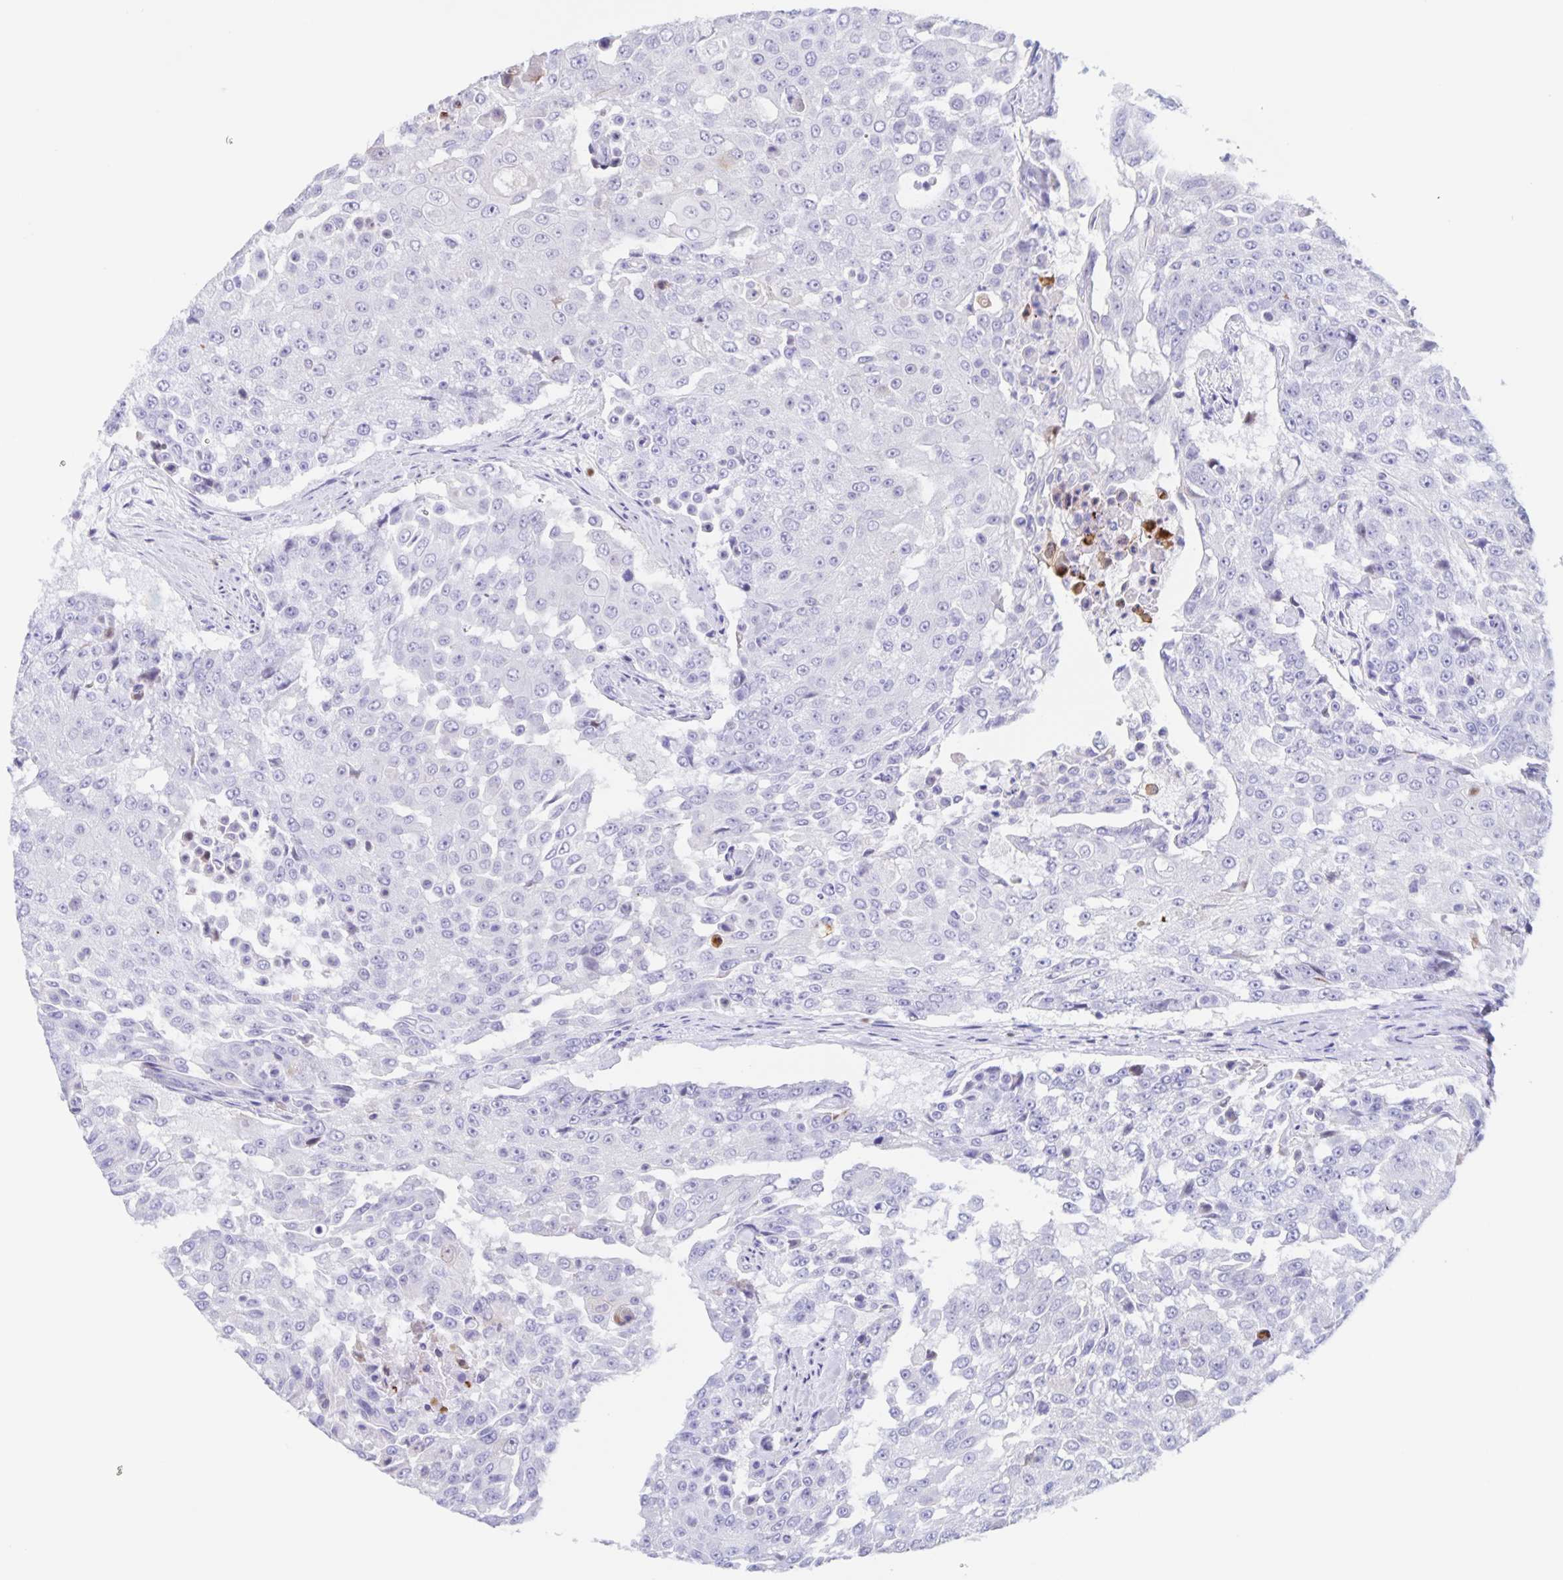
{"staining": {"intensity": "negative", "quantity": "none", "location": "none"}, "tissue": "urothelial cancer", "cell_type": "Tumor cells", "image_type": "cancer", "snomed": [{"axis": "morphology", "description": "Urothelial carcinoma, High grade"}, {"axis": "topography", "description": "Urinary bladder"}], "caption": "Protein analysis of high-grade urothelial carcinoma demonstrates no significant staining in tumor cells.", "gene": "TGIF2LX", "patient": {"sex": "female", "age": 63}}